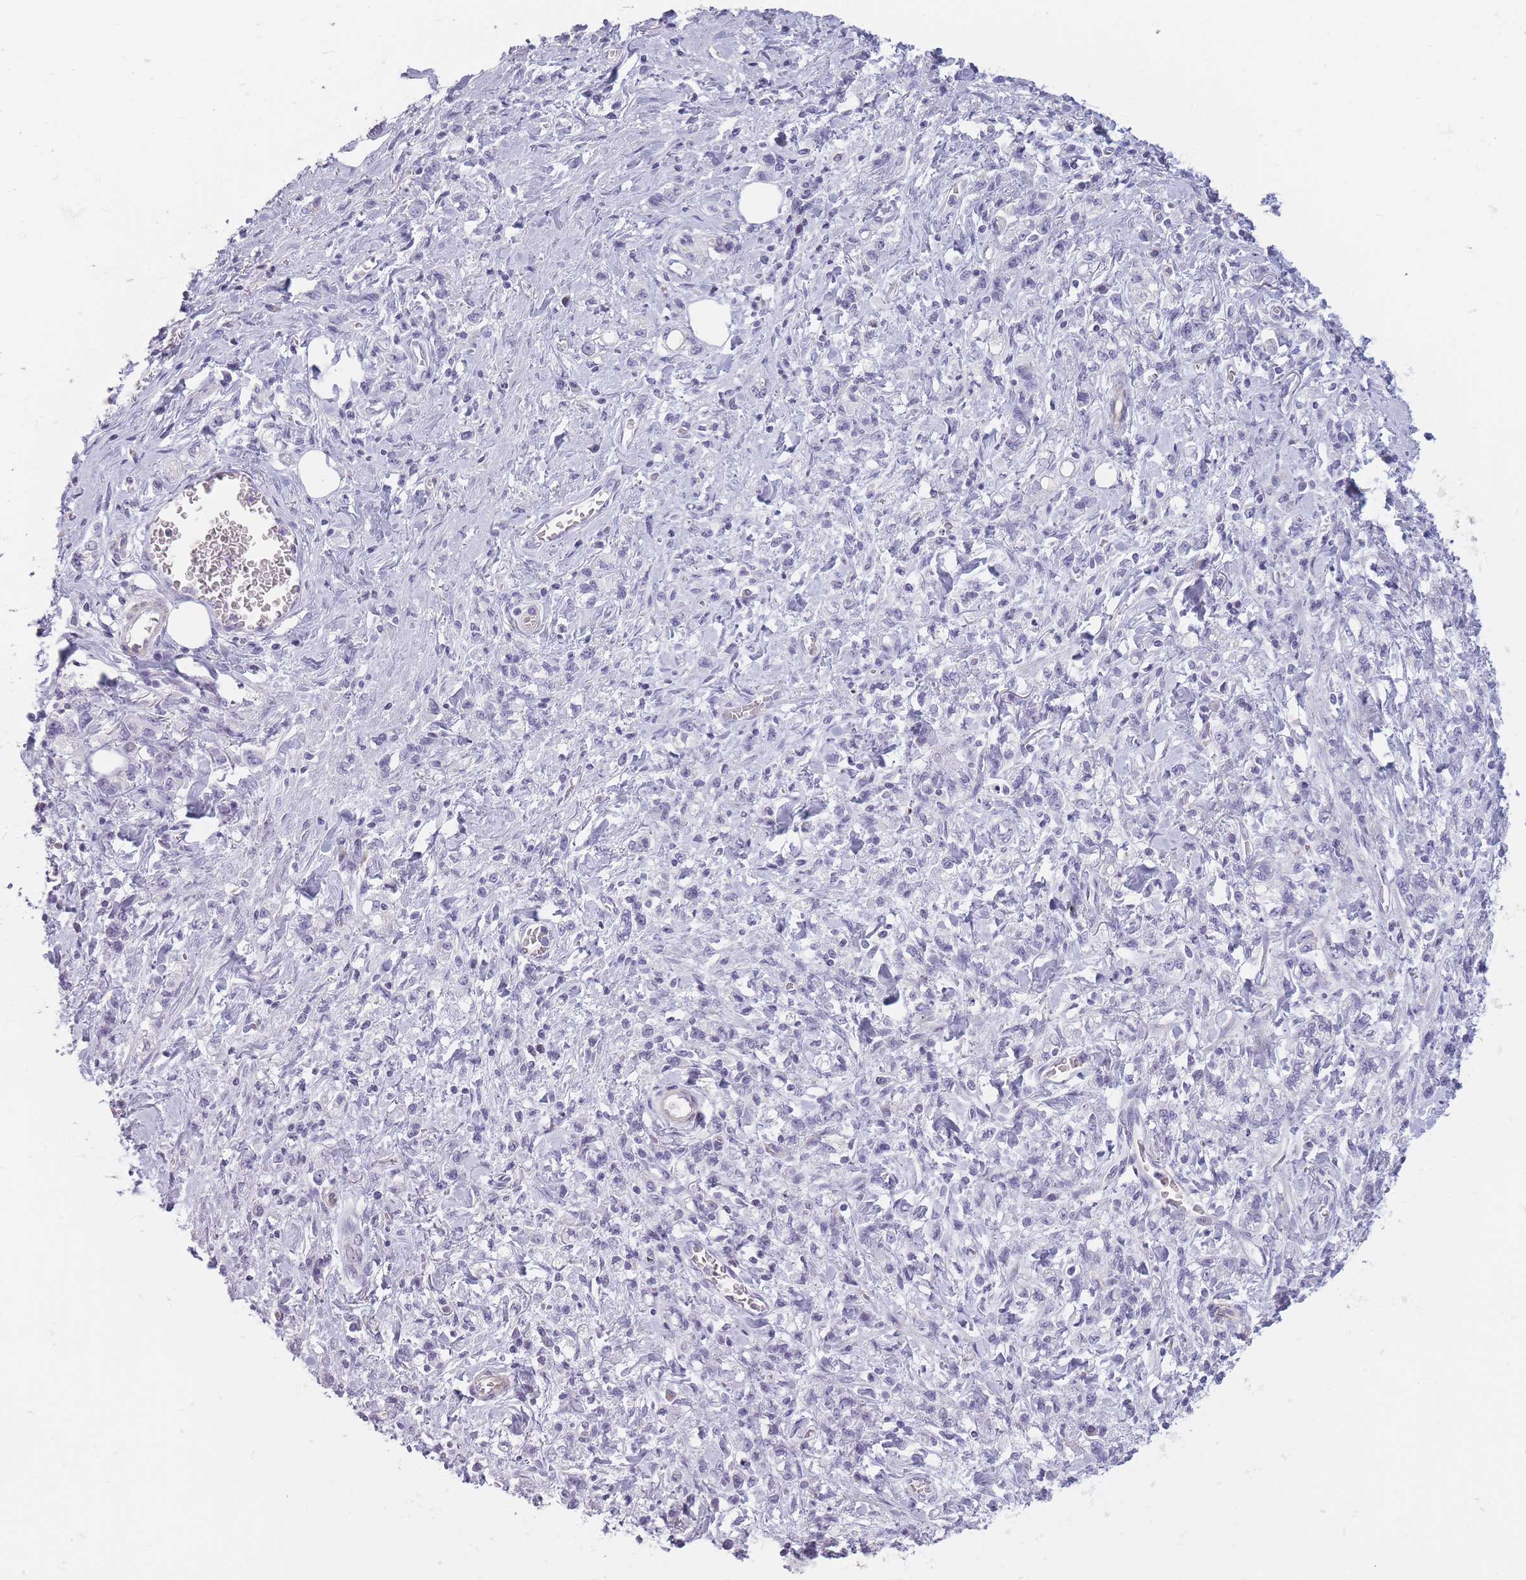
{"staining": {"intensity": "negative", "quantity": "none", "location": "none"}, "tissue": "stomach cancer", "cell_type": "Tumor cells", "image_type": "cancer", "snomed": [{"axis": "morphology", "description": "Adenocarcinoma, NOS"}, {"axis": "topography", "description": "Stomach"}], "caption": "A high-resolution photomicrograph shows immunohistochemistry (IHC) staining of stomach adenocarcinoma, which exhibits no significant staining in tumor cells.", "gene": "GGT1", "patient": {"sex": "male", "age": 77}}